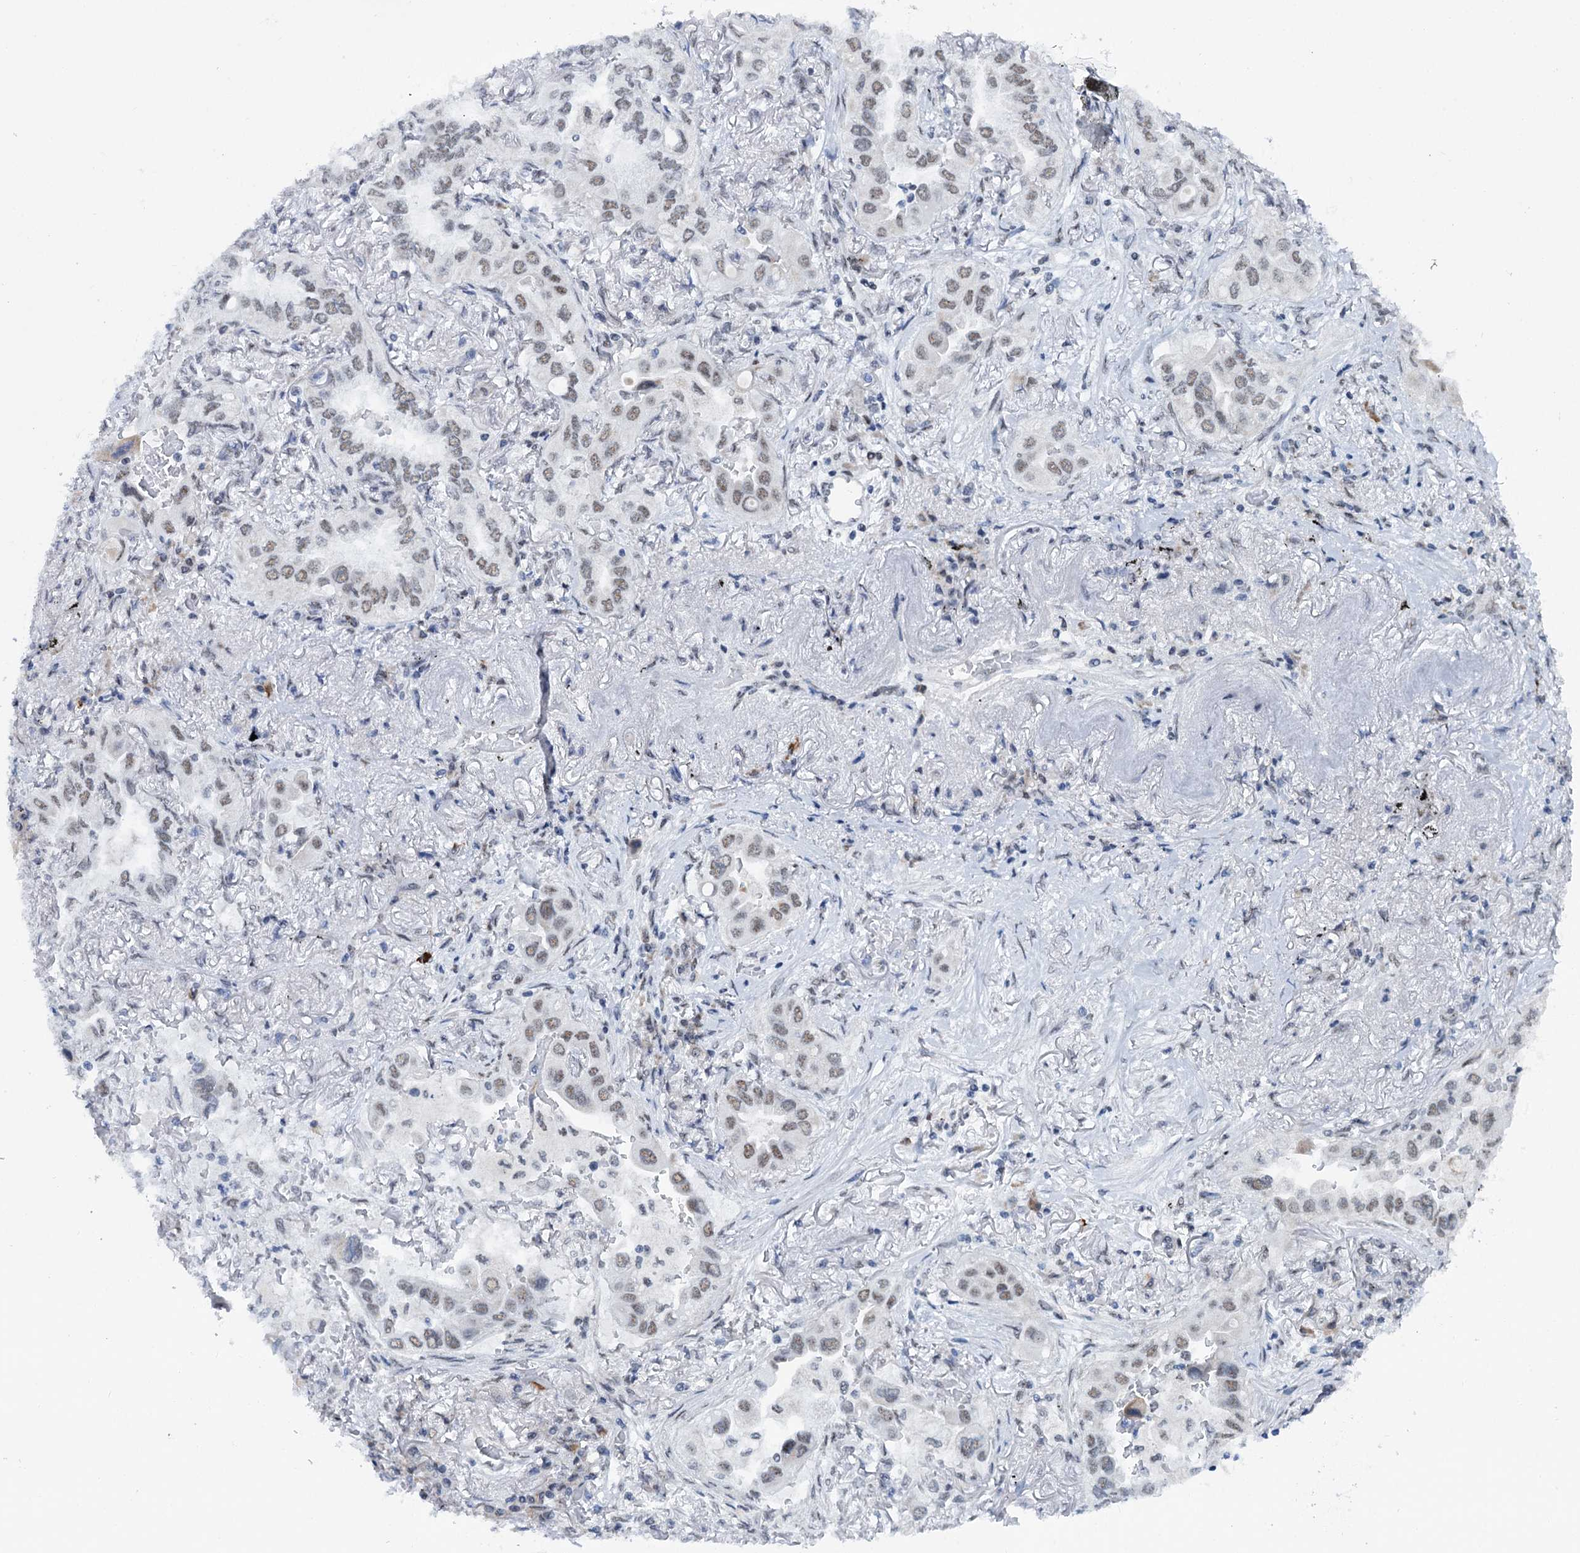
{"staining": {"intensity": "weak", "quantity": ">75%", "location": "nuclear"}, "tissue": "lung cancer", "cell_type": "Tumor cells", "image_type": "cancer", "snomed": [{"axis": "morphology", "description": "Adenocarcinoma, NOS"}, {"axis": "topography", "description": "Lung"}], "caption": "Protein expression analysis of lung cancer displays weak nuclear positivity in about >75% of tumor cells.", "gene": "SREK1", "patient": {"sex": "female", "age": 76}}